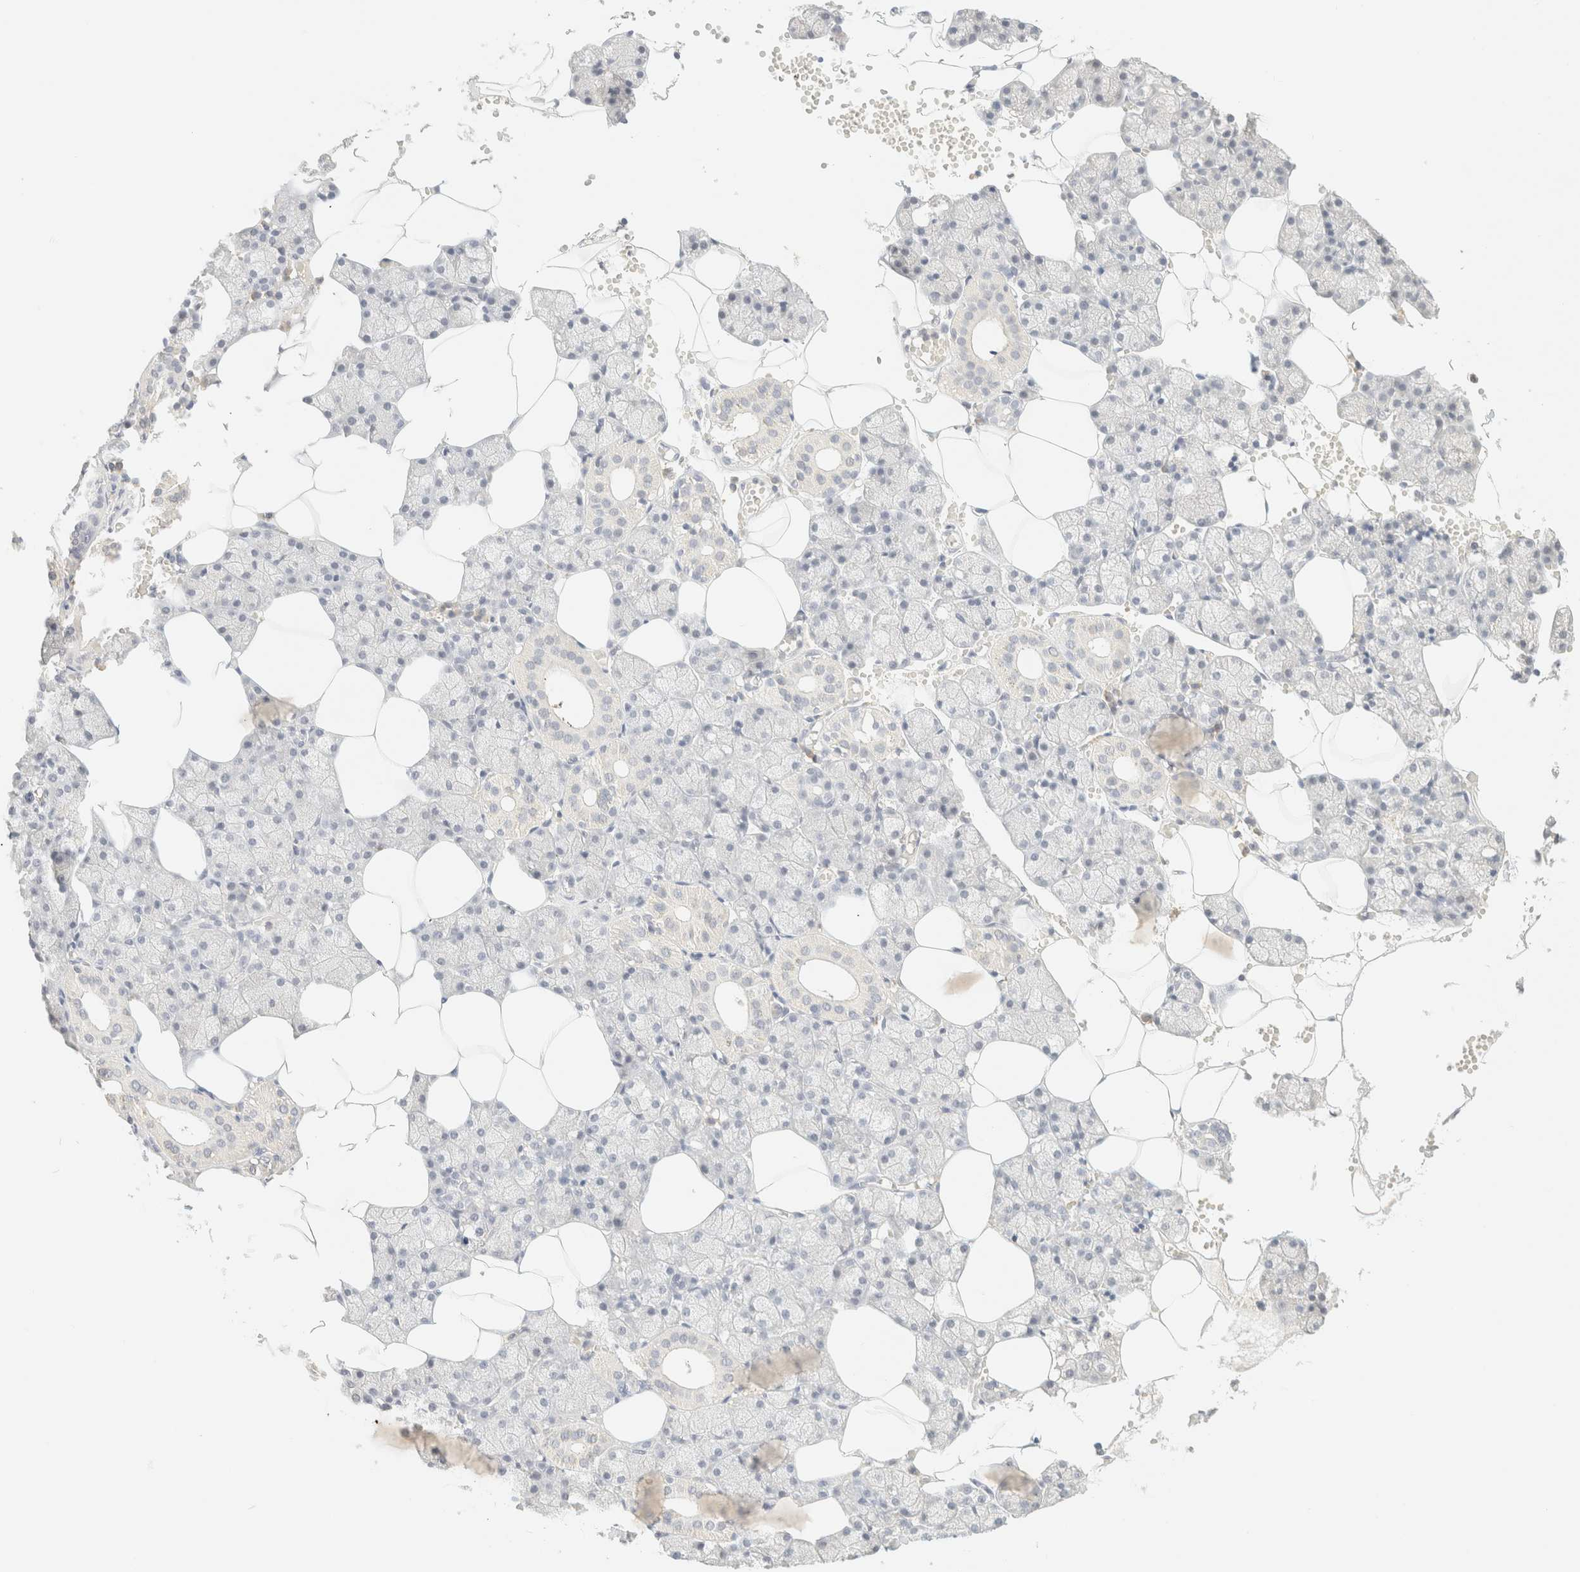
{"staining": {"intensity": "negative", "quantity": "none", "location": "none"}, "tissue": "salivary gland", "cell_type": "Glandular cells", "image_type": "normal", "snomed": [{"axis": "morphology", "description": "Normal tissue, NOS"}, {"axis": "topography", "description": "Salivary gland"}], "caption": "A micrograph of human salivary gland is negative for staining in glandular cells. (Stains: DAB (3,3'-diaminobenzidine) immunohistochemistry (IHC) with hematoxylin counter stain, Microscopy: brightfield microscopy at high magnification).", "gene": "TIMD4", "patient": {"sex": "male", "age": 62}}